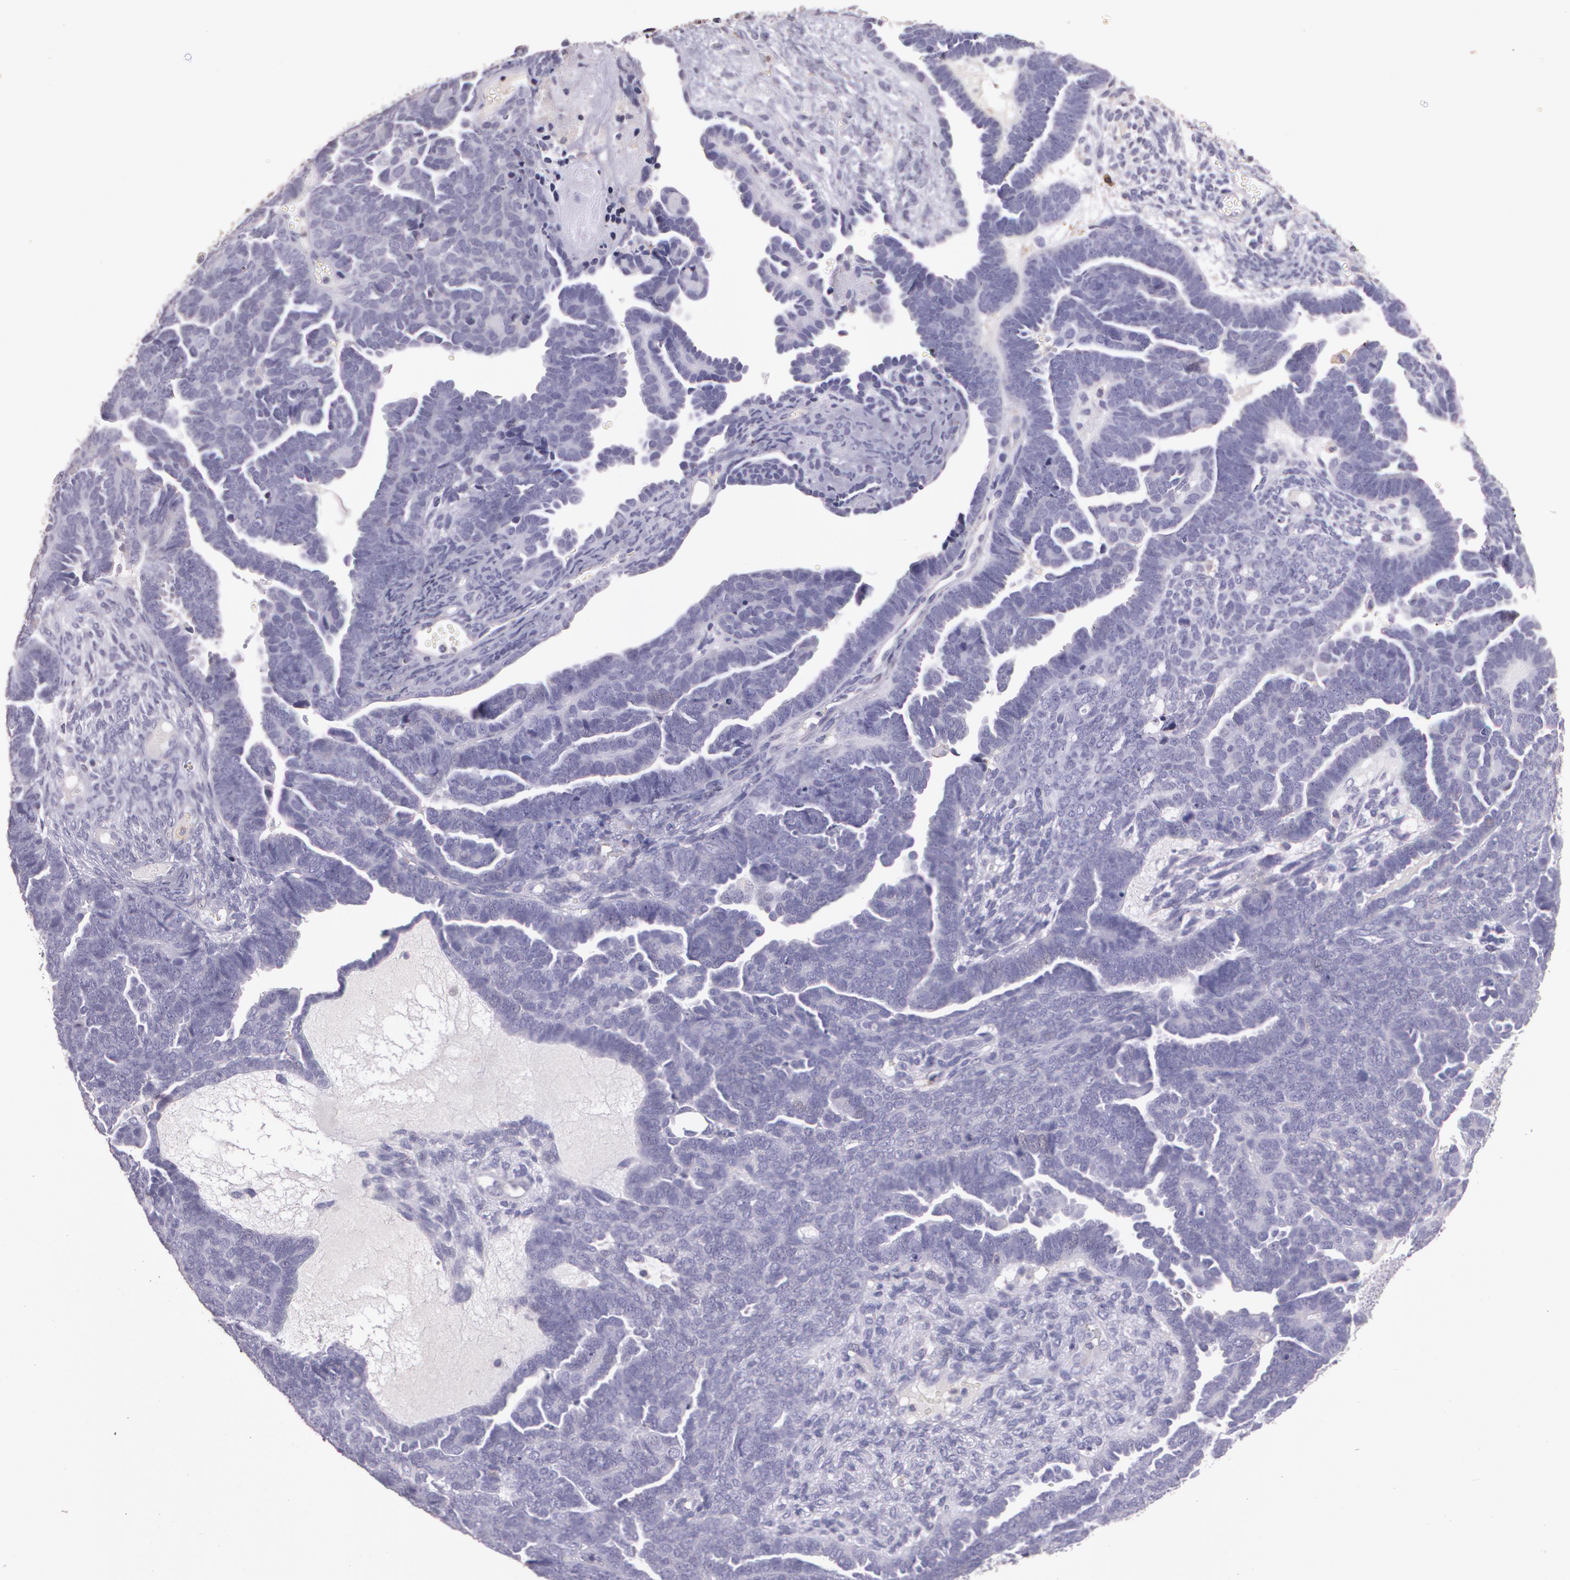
{"staining": {"intensity": "negative", "quantity": "none", "location": "none"}, "tissue": "endometrial cancer", "cell_type": "Tumor cells", "image_type": "cancer", "snomed": [{"axis": "morphology", "description": "Adenocarcinoma, NOS"}, {"axis": "topography", "description": "Endometrium"}], "caption": "This is a photomicrograph of immunohistochemistry (IHC) staining of endometrial cancer (adenocarcinoma), which shows no expression in tumor cells. Nuclei are stained in blue.", "gene": "TGFBR1", "patient": {"sex": "female", "age": 86}}